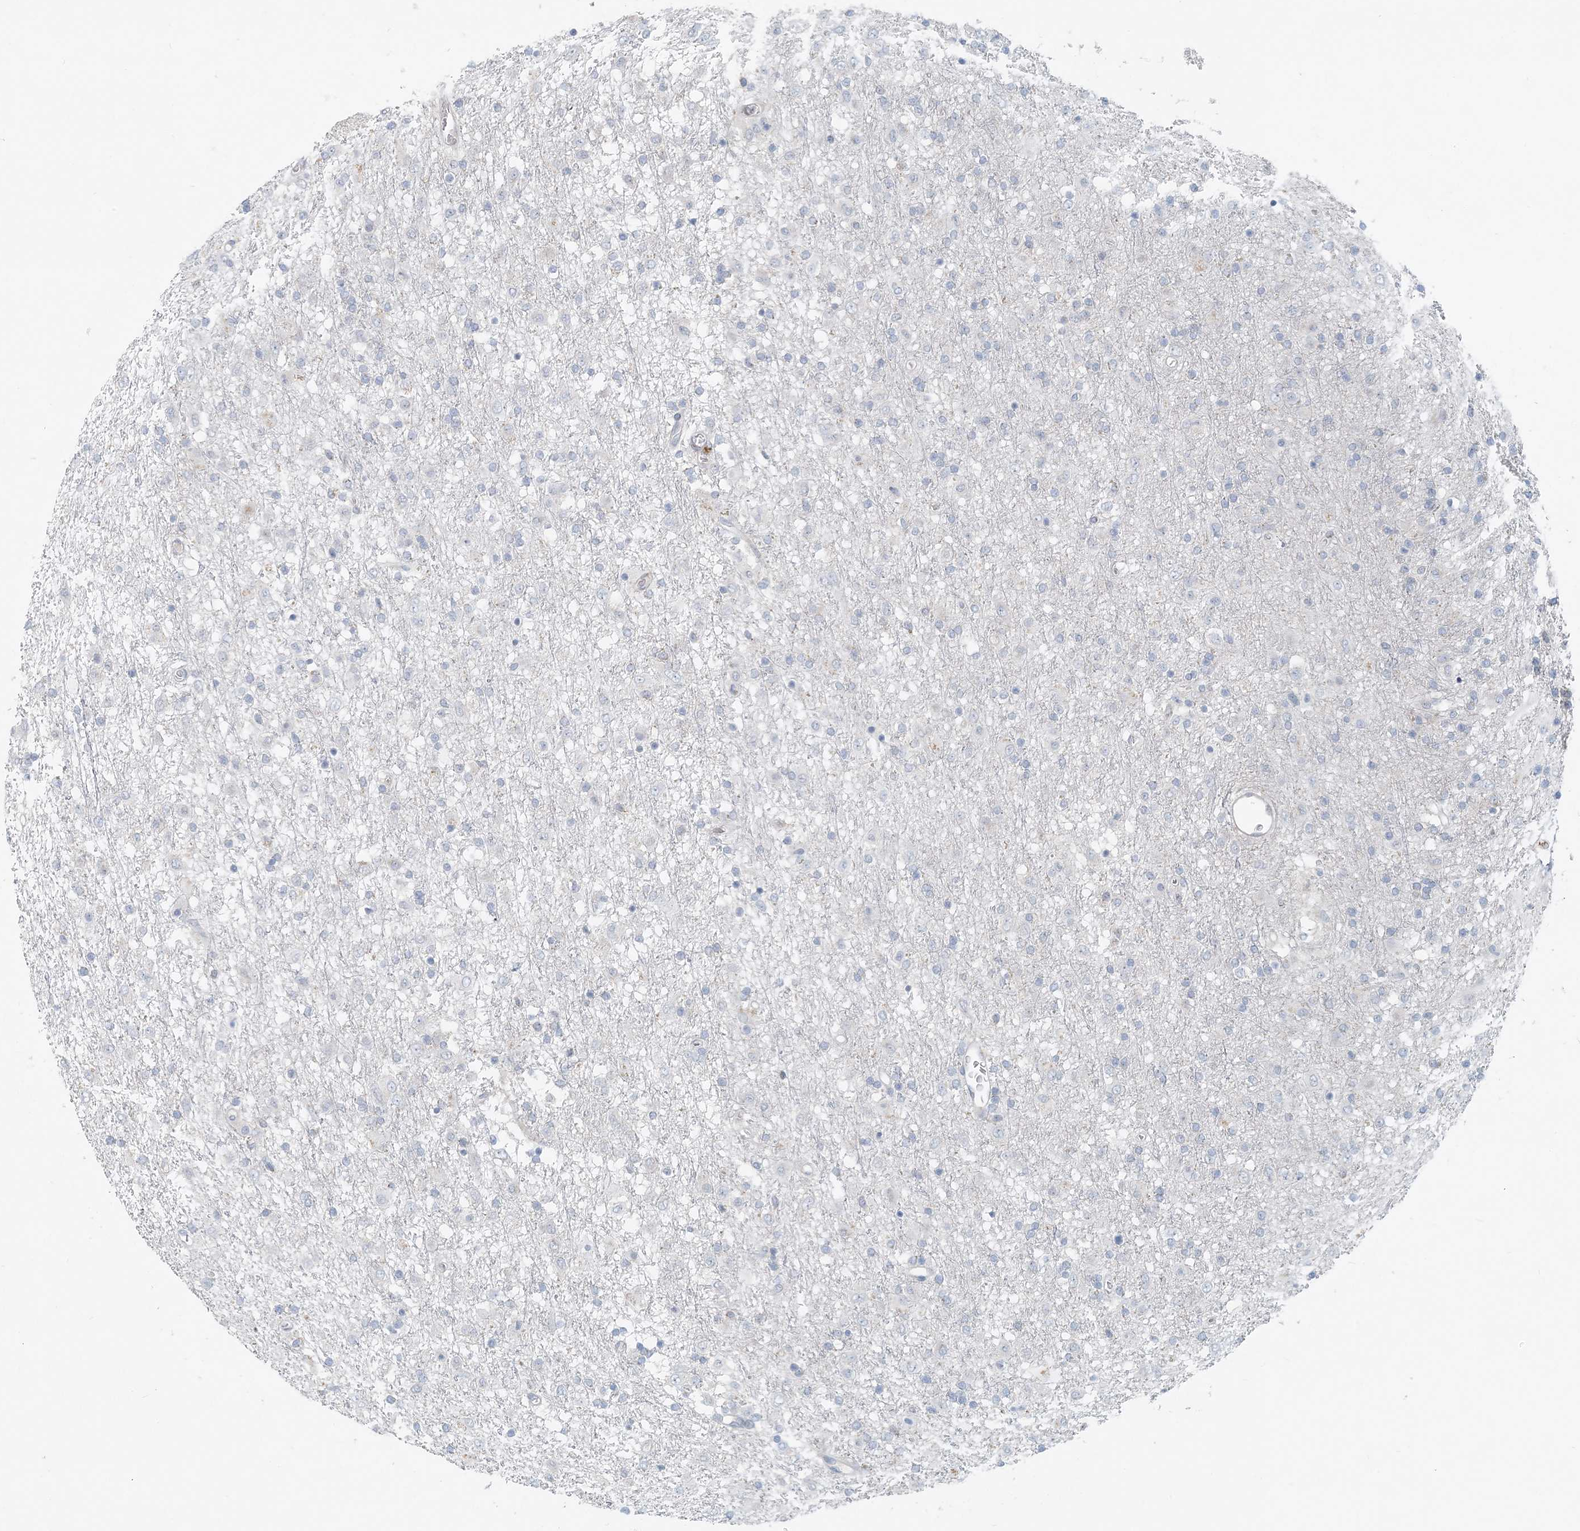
{"staining": {"intensity": "negative", "quantity": "none", "location": "none"}, "tissue": "glioma", "cell_type": "Tumor cells", "image_type": "cancer", "snomed": [{"axis": "morphology", "description": "Glioma, malignant, Low grade"}, {"axis": "topography", "description": "Brain"}], "caption": "There is no significant positivity in tumor cells of malignant glioma (low-grade). (Immunohistochemistry, brightfield microscopy, high magnification).", "gene": "NAA11", "patient": {"sex": "male", "age": 65}}